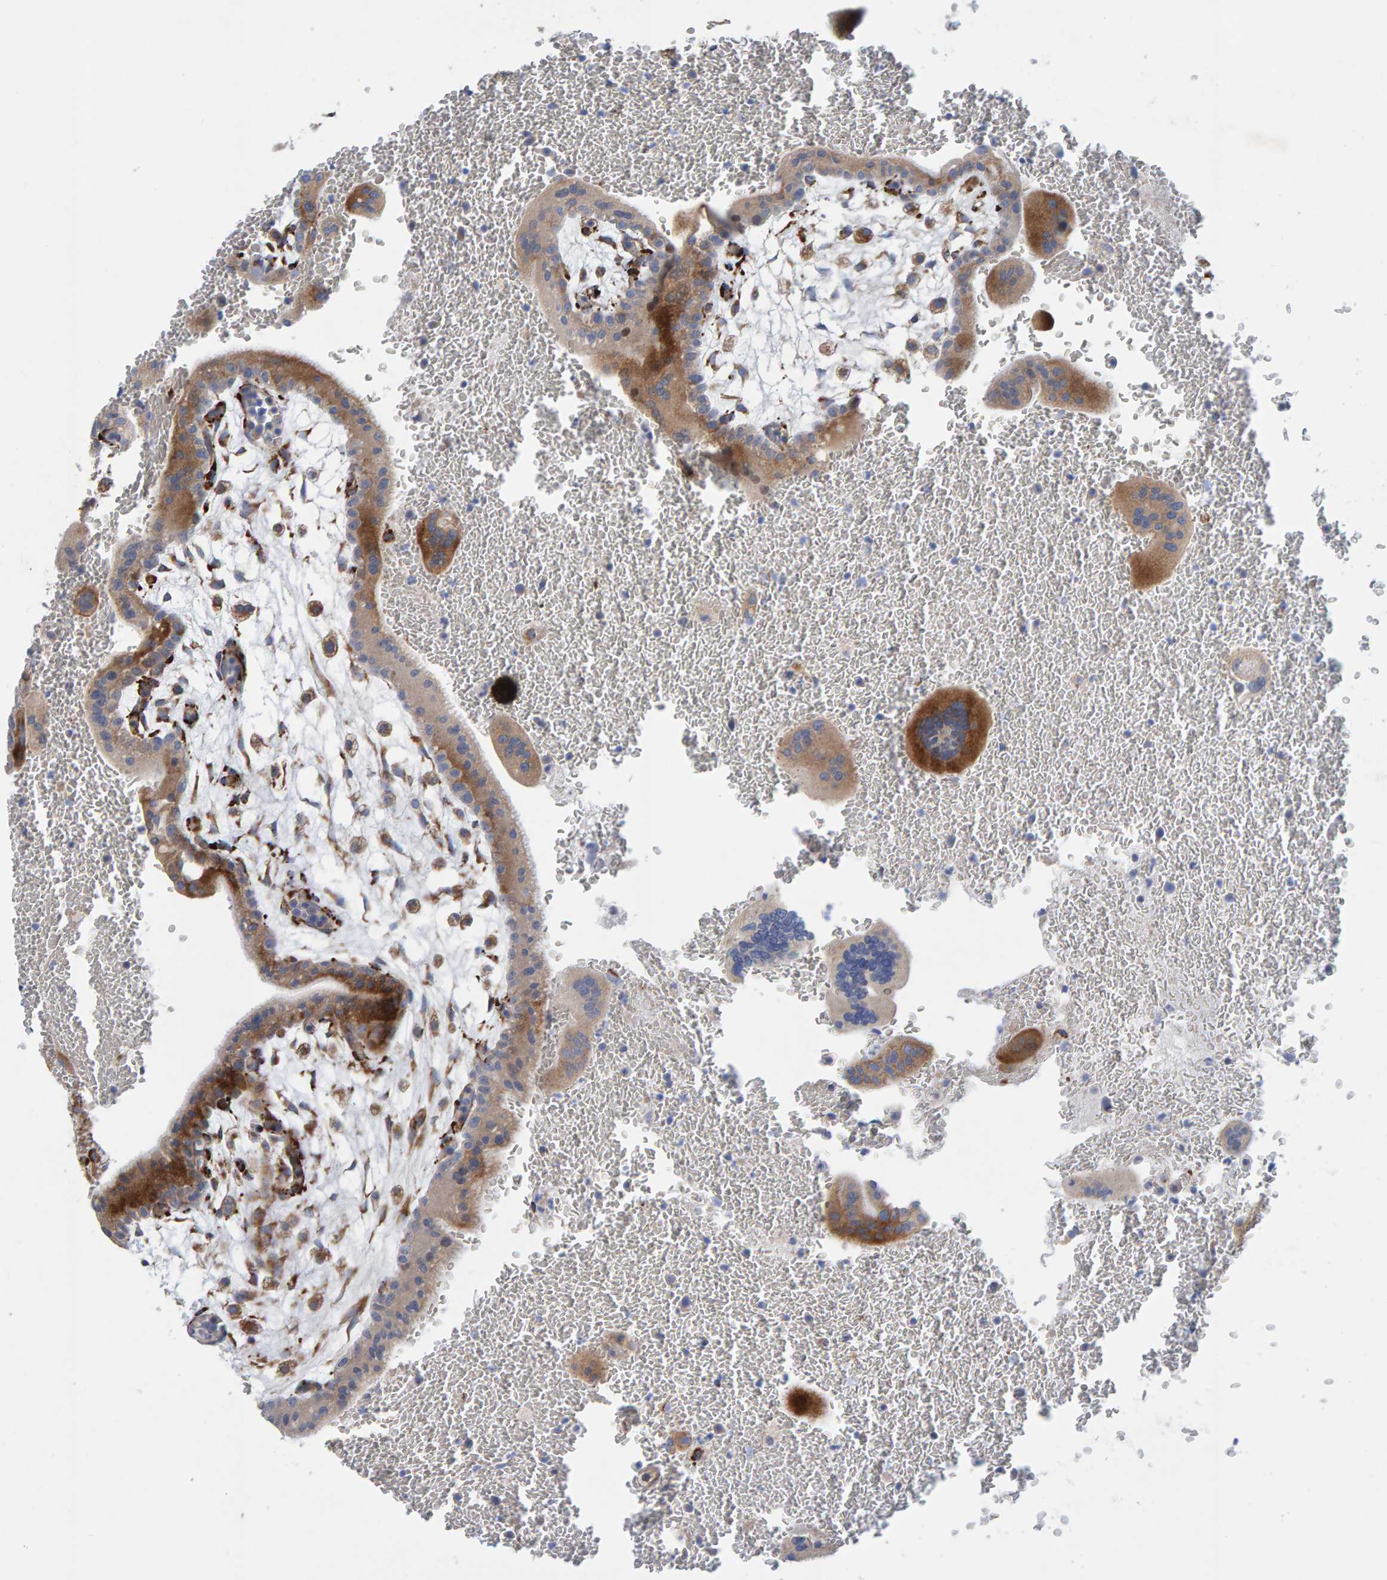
{"staining": {"intensity": "moderate", "quantity": ">75%", "location": "cytoplasmic/membranous"}, "tissue": "placenta", "cell_type": "Decidual cells", "image_type": "normal", "snomed": [{"axis": "morphology", "description": "Normal tissue, NOS"}, {"axis": "topography", "description": "Placenta"}], "caption": "The histopathology image demonstrates staining of benign placenta, revealing moderate cytoplasmic/membranous protein positivity (brown color) within decidual cells.", "gene": "MMP16", "patient": {"sex": "female", "age": 35}}